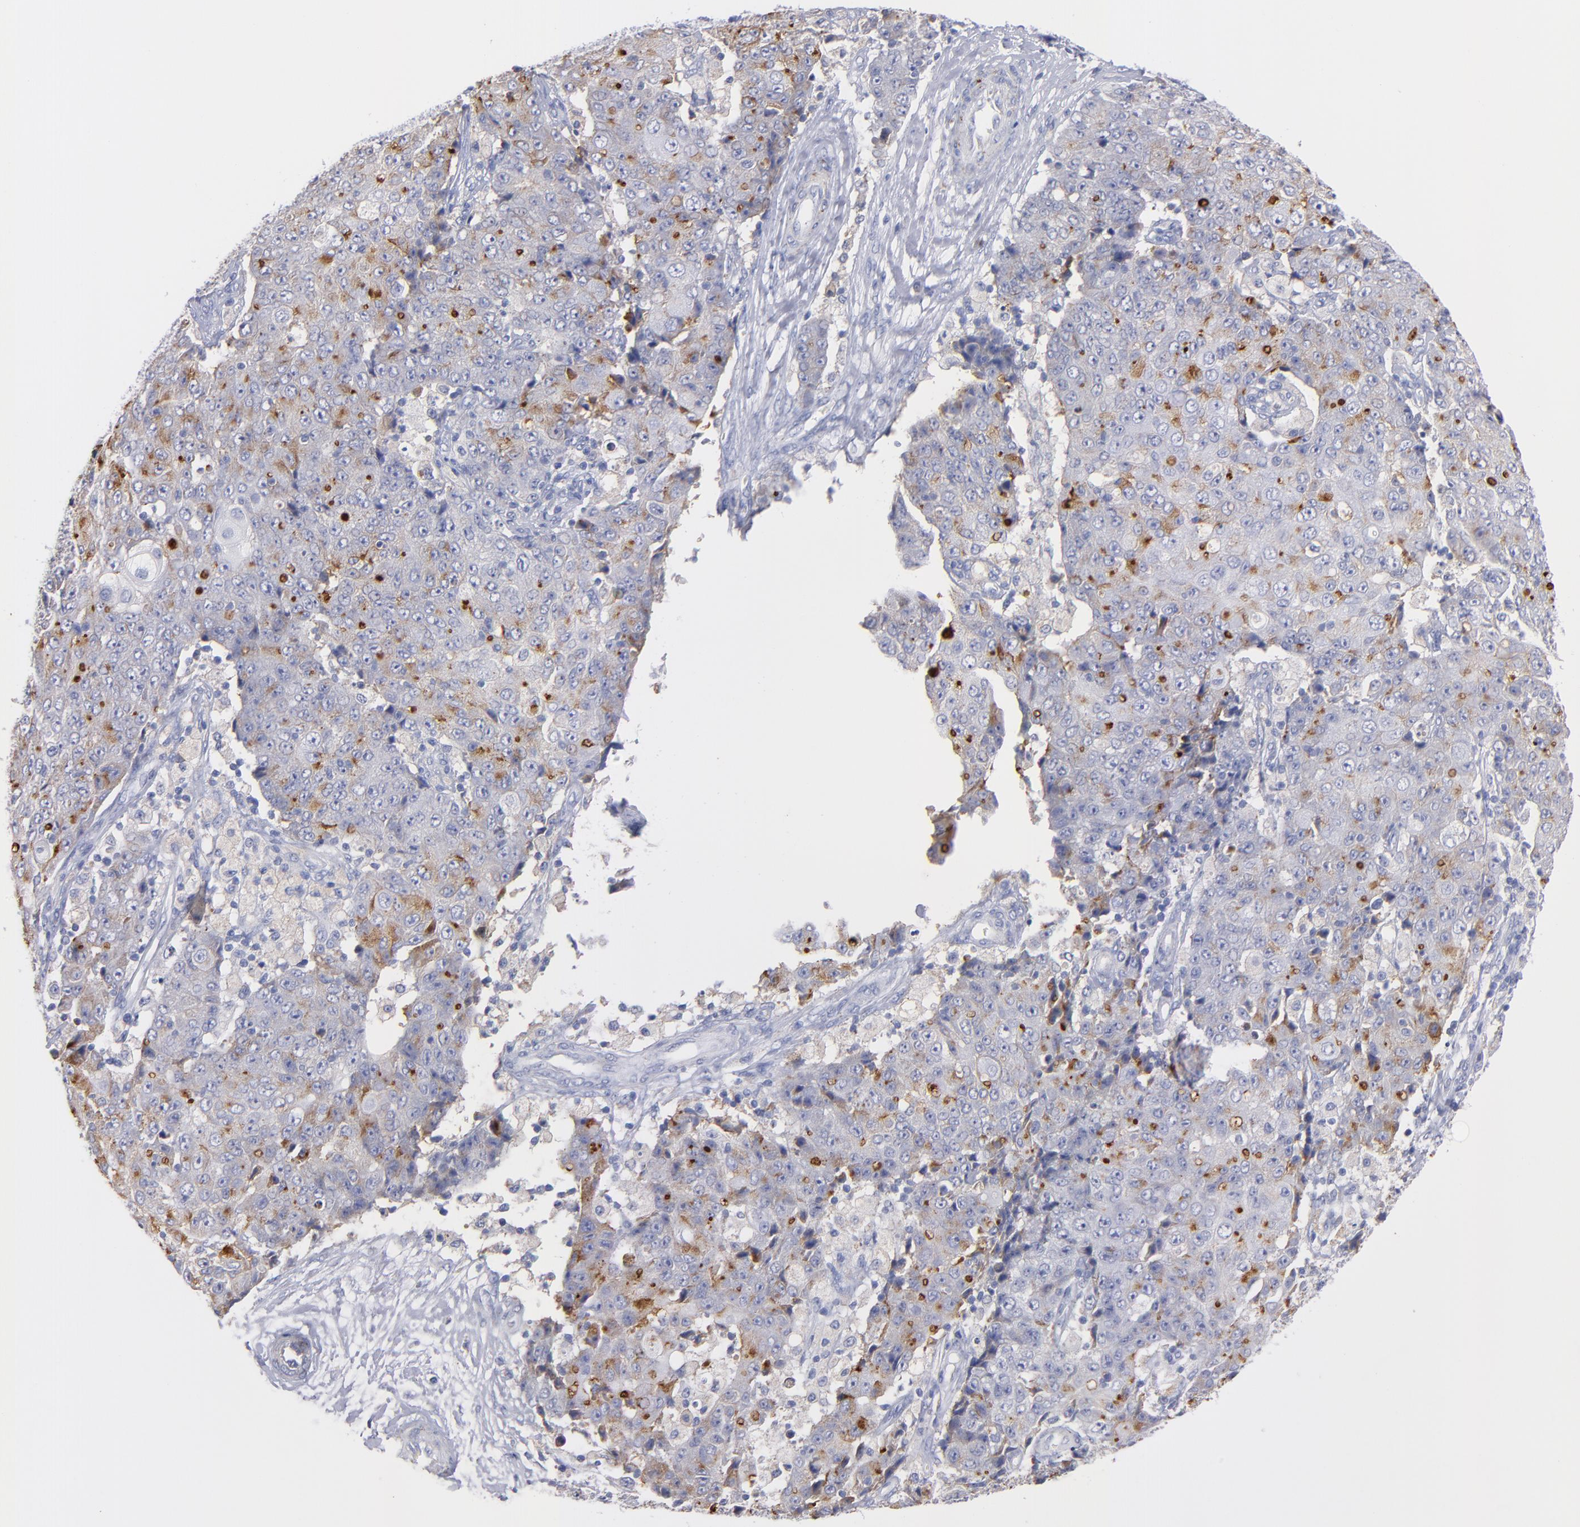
{"staining": {"intensity": "weak", "quantity": "<25%", "location": "cytoplasmic/membranous"}, "tissue": "ovarian cancer", "cell_type": "Tumor cells", "image_type": "cancer", "snomed": [{"axis": "morphology", "description": "Carcinoma, endometroid"}, {"axis": "topography", "description": "Ovary"}], "caption": "Histopathology image shows no protein expression in tumor cells of ovarian endometroid carcinoma tissue.", "gene": "MFGE8", "patient": {"sex": "female", "age": 42}}